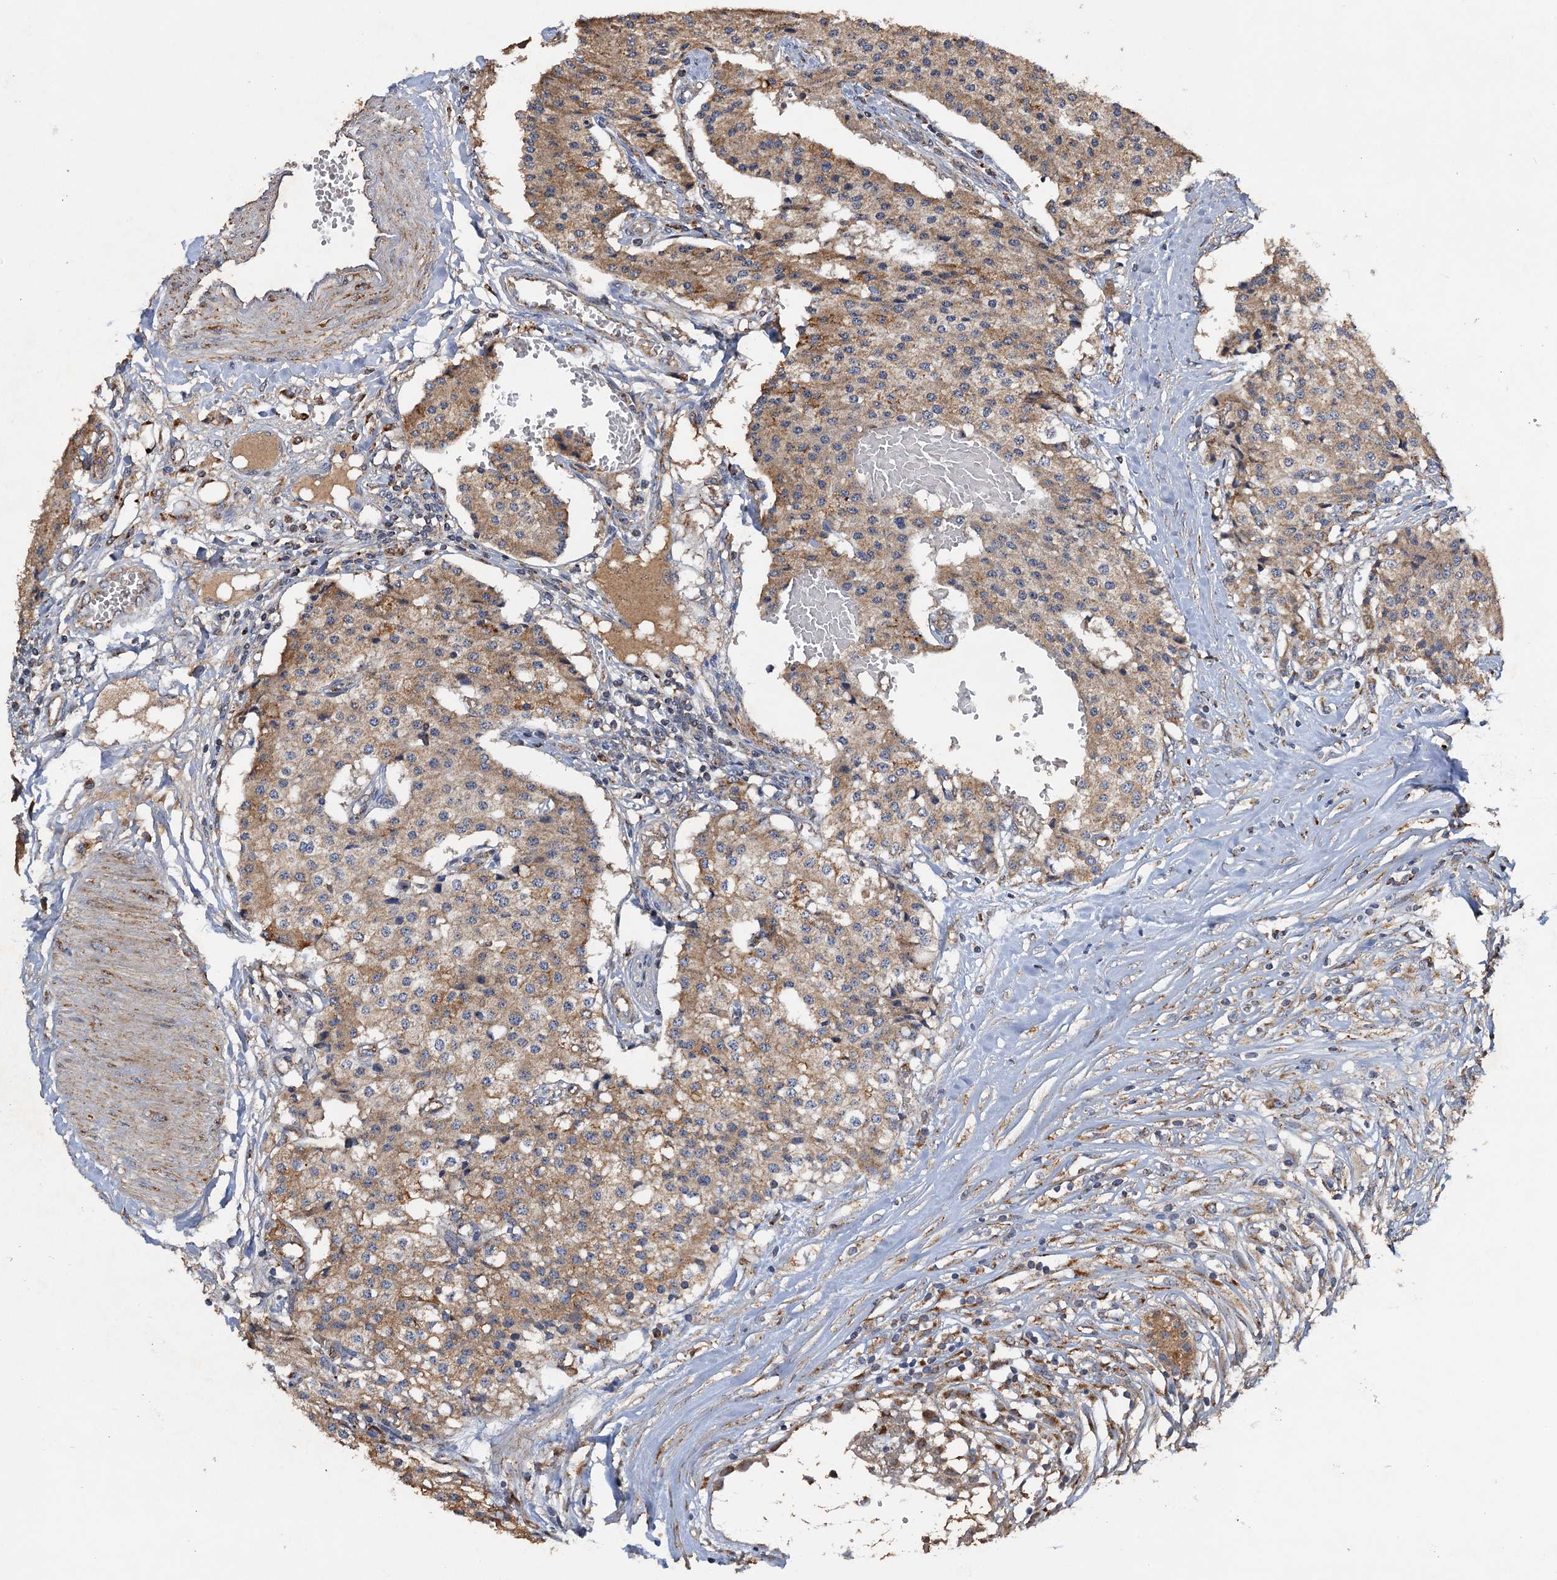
{"staining": {"intensity": "weak", "quantity": "25%-75%", "location": "cytoplasmic/membranous"}, "tissue": "carcinoid", "cell_type": "Tumor cells", "image_type": "cancer", "snomed": [{"axis": "morphology", "description": "Carcinoid, malignant, NOS"}, {"axis": "topography", "description": "Colon"}], "caption": "Immunohistochemical staining of malignant carcinoid displays weak cytoplasmic/membranous protein positivity in approximately 25%-75% of tumor cells.", "gene": "NDUFA13", "patient": {"sex": "female", "age": 52}}